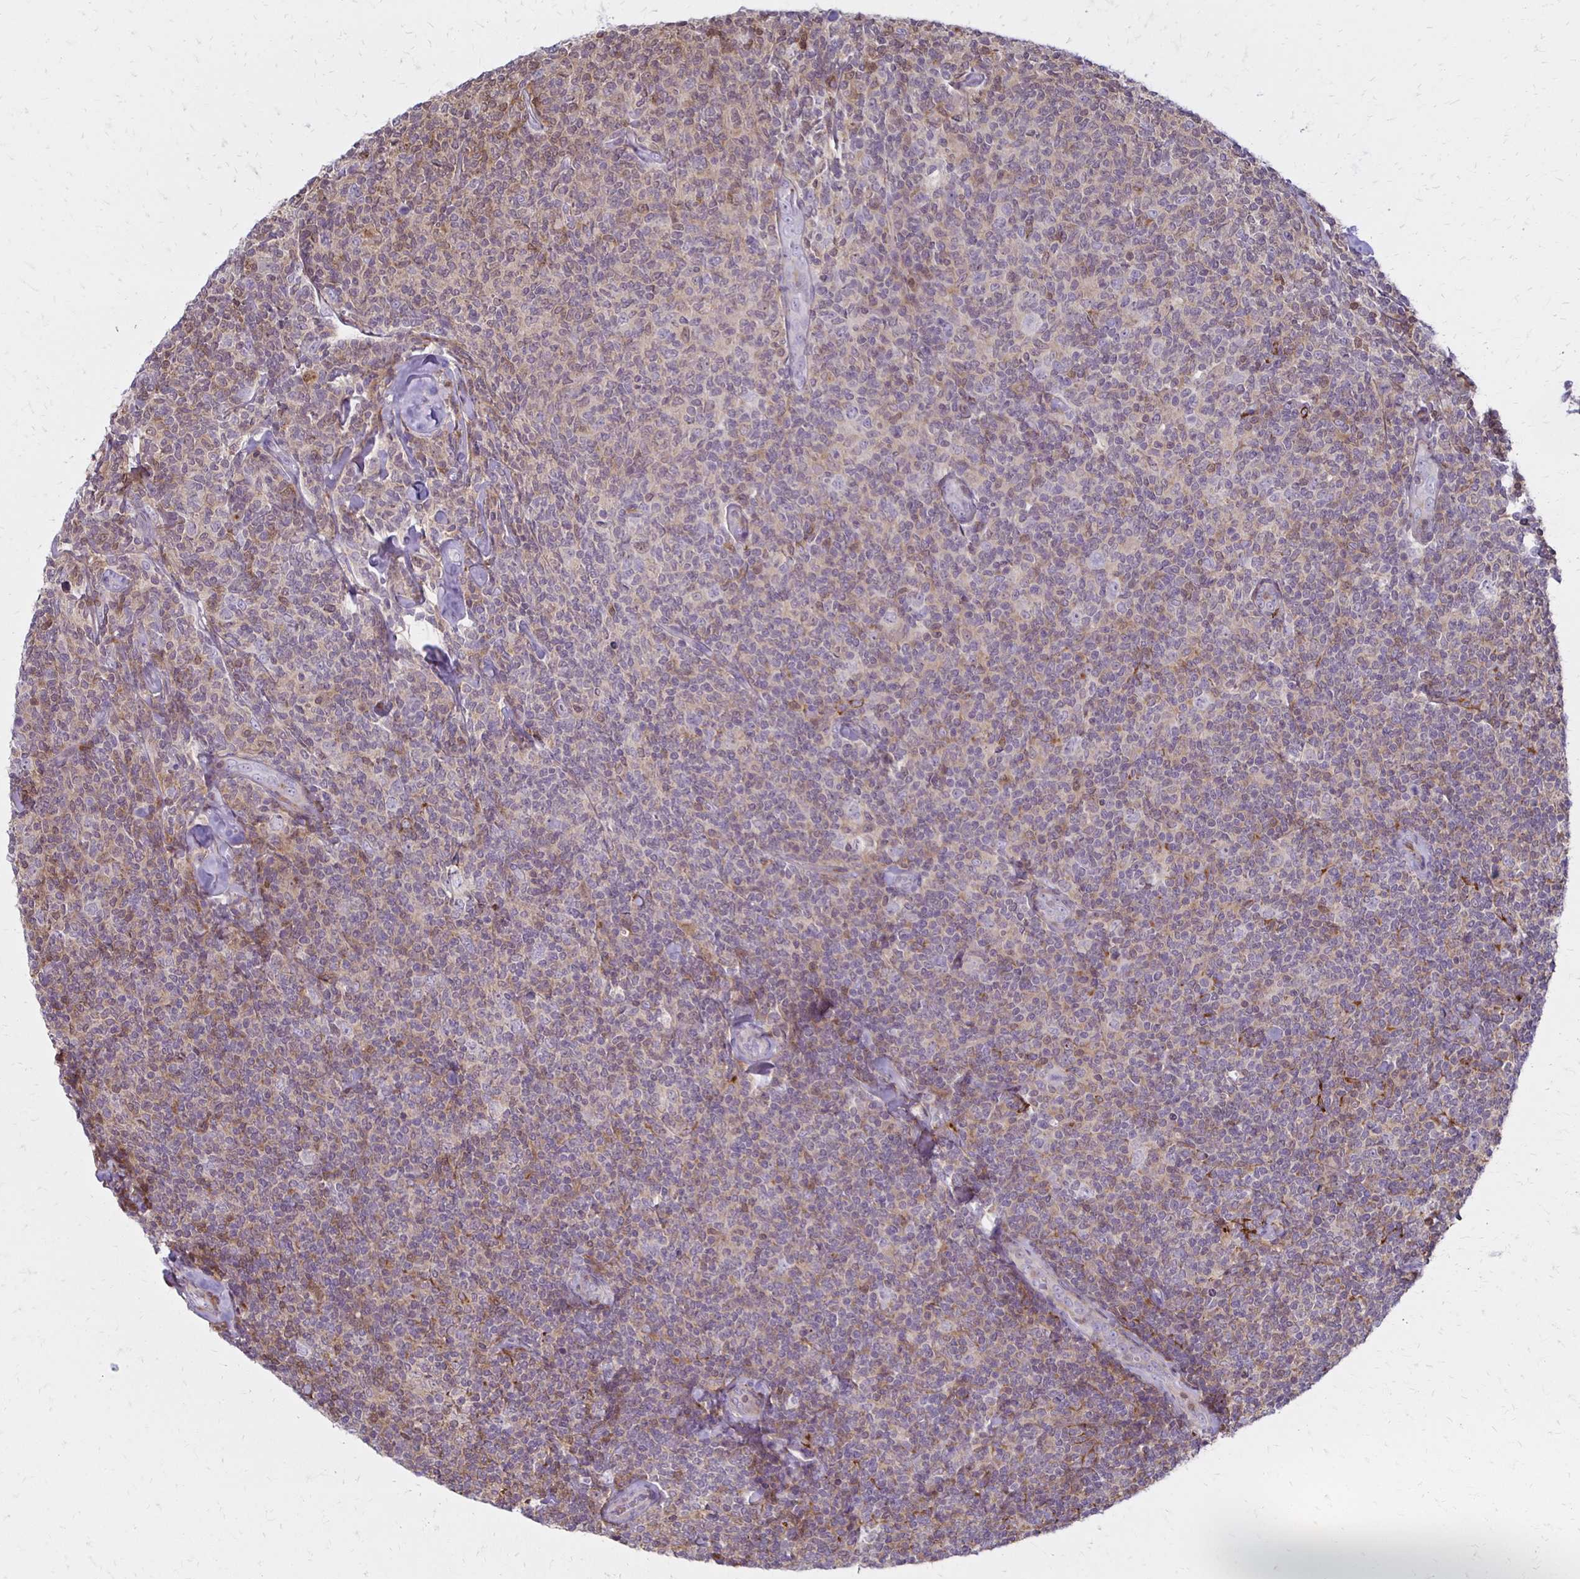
{"staining": {"intensity": "weak", "quantity": "<25%", "location": "cytoplasmic/membranous"}, "tissue": "lymphoma", "cell_type": "Tumor cells", "image_type": "cancer", "snomed": [{"axis": "morphology", "description": "Malignant lymphoma, non-Hodgkin's type, Low grade"}, {"axis": "topography", "description": "Lymph node"}], "caption": "Lymphoma was stained to show a protein in brown. There is no significant expression in tumor cells.", "gene": "CCL21", "patient": {"sex": "female", "age": 56}}